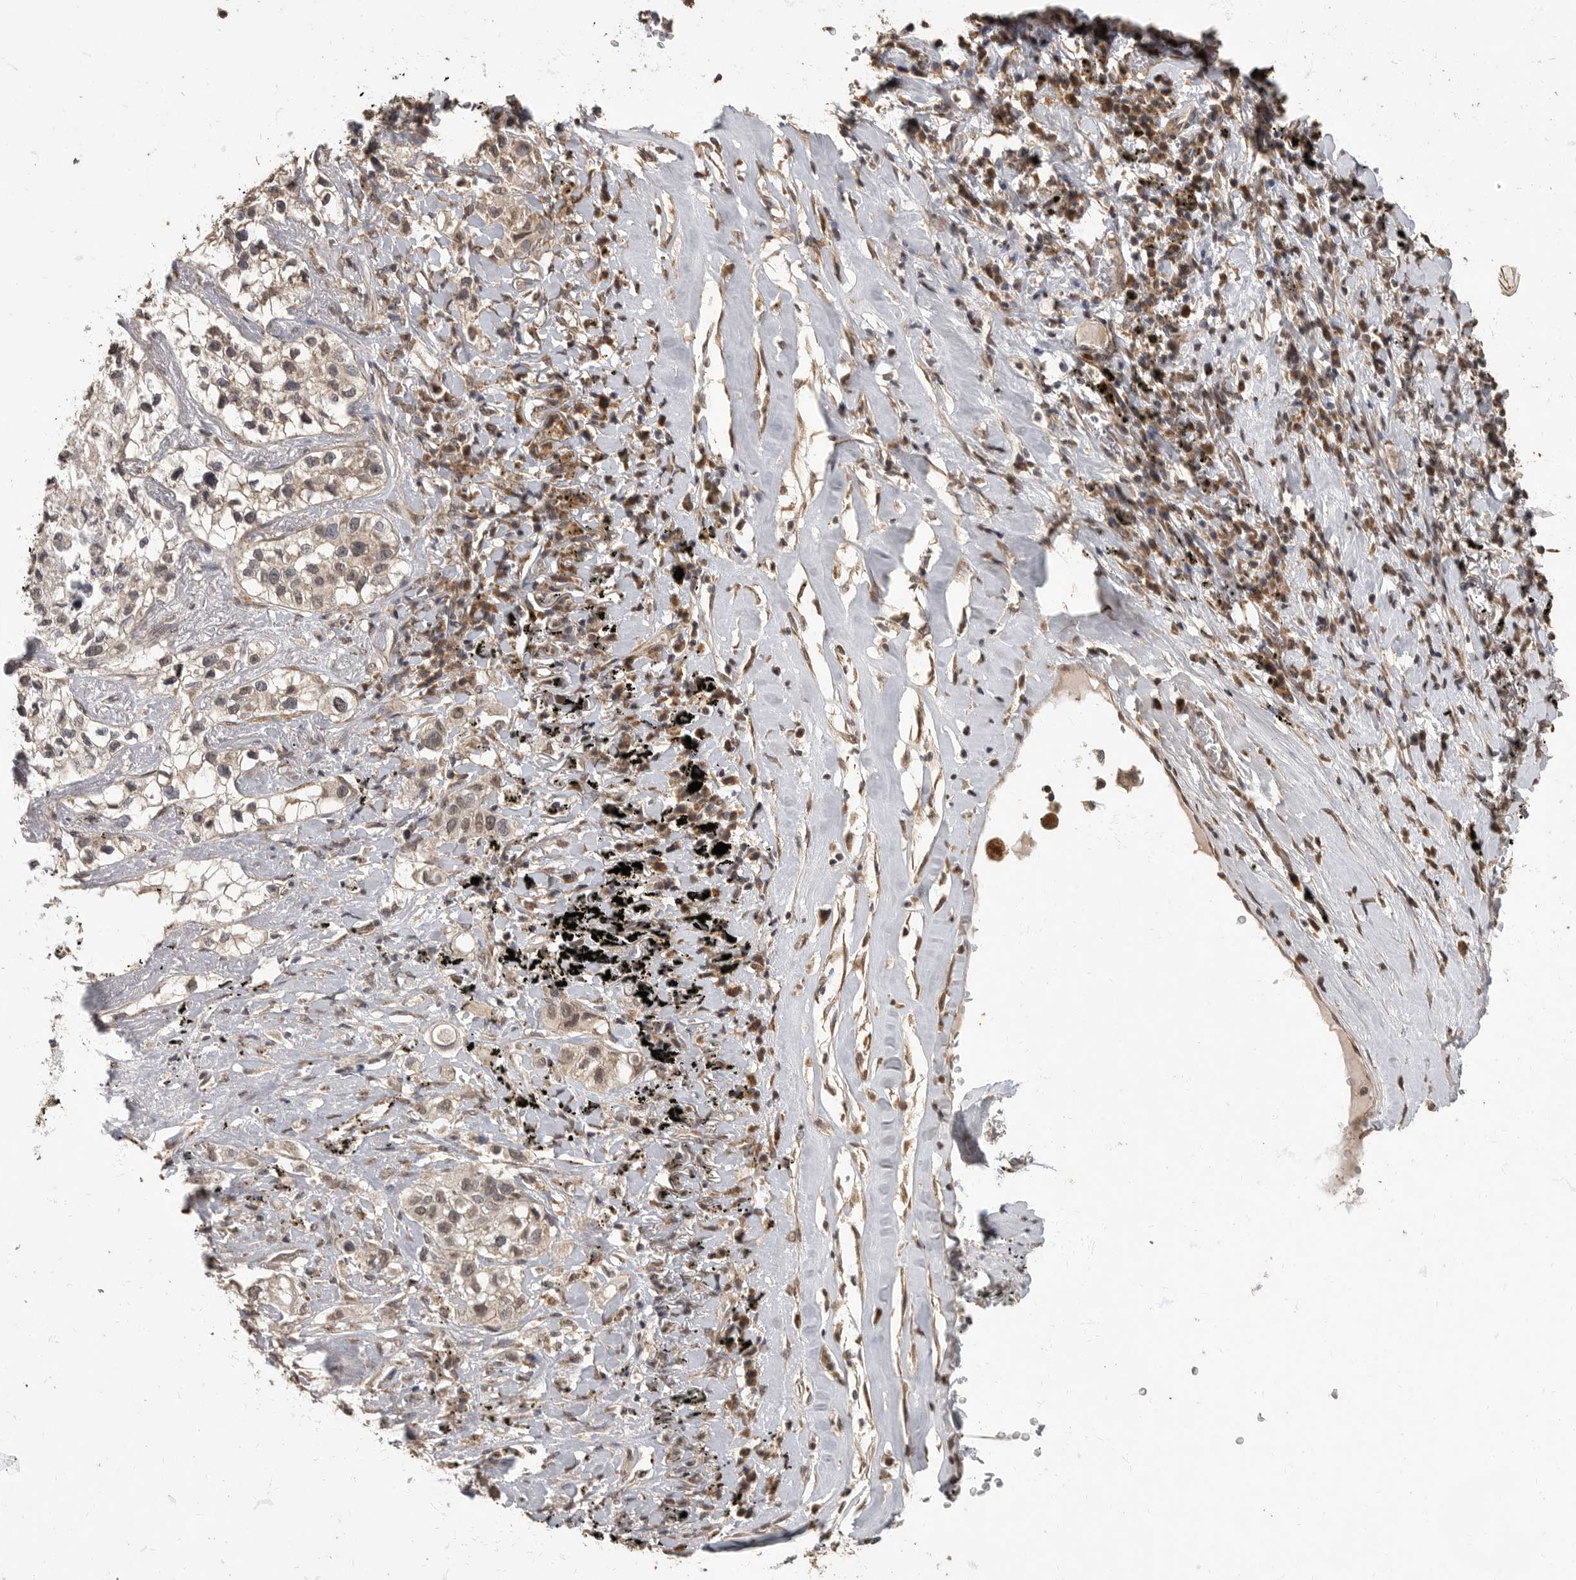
{"staining": {"intensity": "weak", "quantity": "25%-75%", "location": "cytoplasmic/membranous,nuclear"}, "tissue": "lung cancer", "cell_type": "Tumor cells", "image_type": "cancer", "snomed": [{"axis": "morphology", "description": "Adenocarcinoma, NOS"}, {"axis": "topography", "description": "Lung"}], "caption": "Protein expression analysis of lung cancer reveals weak cytoplasmic/membranous and nuclear expression in about 25%-75% of tumor cells.", "gene": "MAFG", "patient": {"sex": "male", "age": 63}}